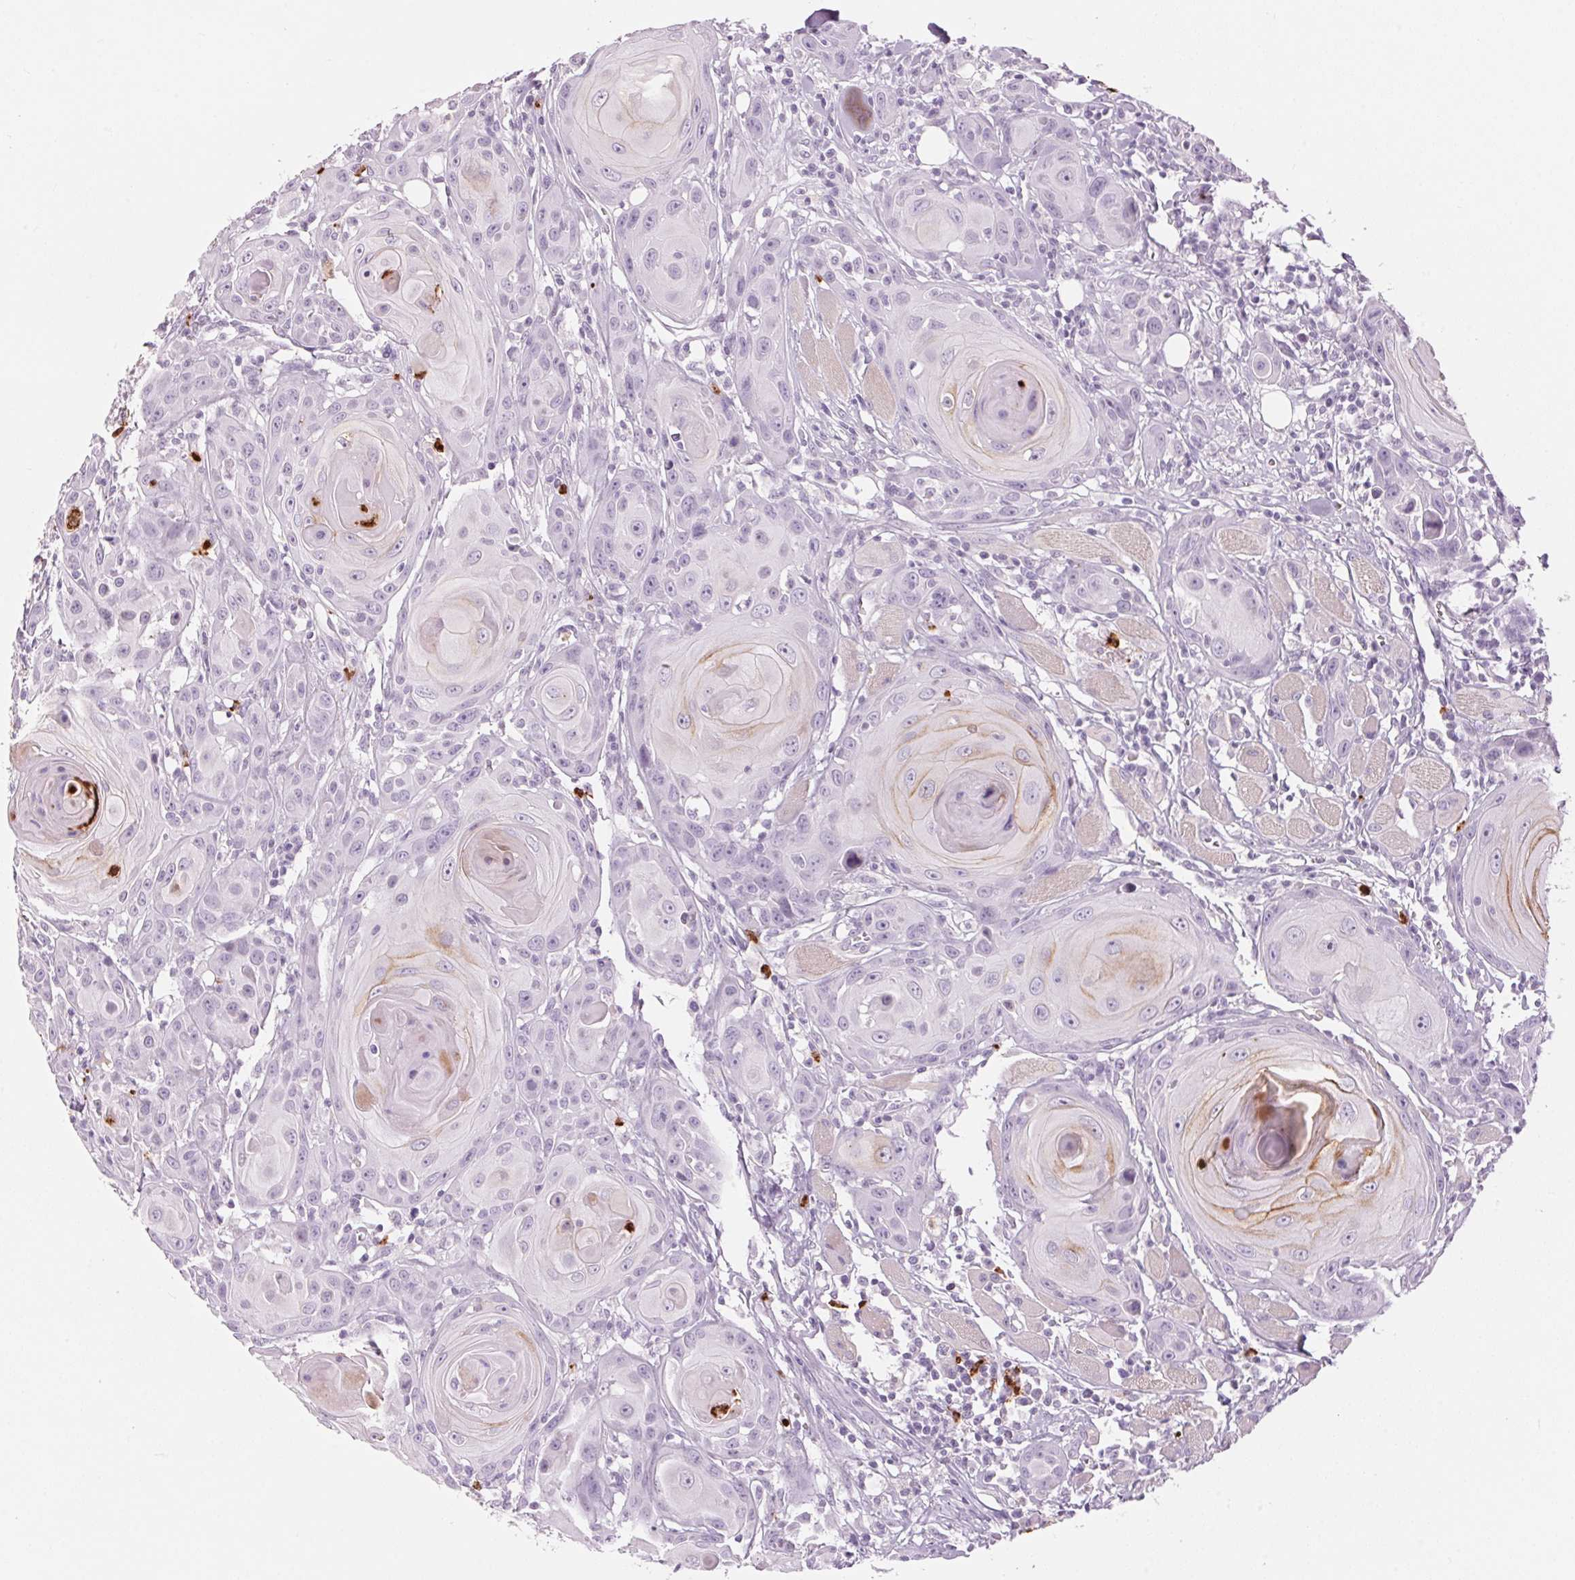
{"staining": {"intensity": "weak", "quantity": "<25%", "location": "cytoplasmic/membranous"}, "tissue": "head and neck cancer", "cell_type": "Tumor cells", "image_type": "cancer", "snomed": [{"axis": "morphology", "description": "Squamous cell carcinoma, NOS"}, {"axis": "topography", "description": "Head-Neck"}], "caption": "The immunohistochemistry (IHC) image has no significant positivity in tumor cells of head and neck cancer tissue.", "gene": "KLK7", "patient": {"sex": "female", "age": 80}}